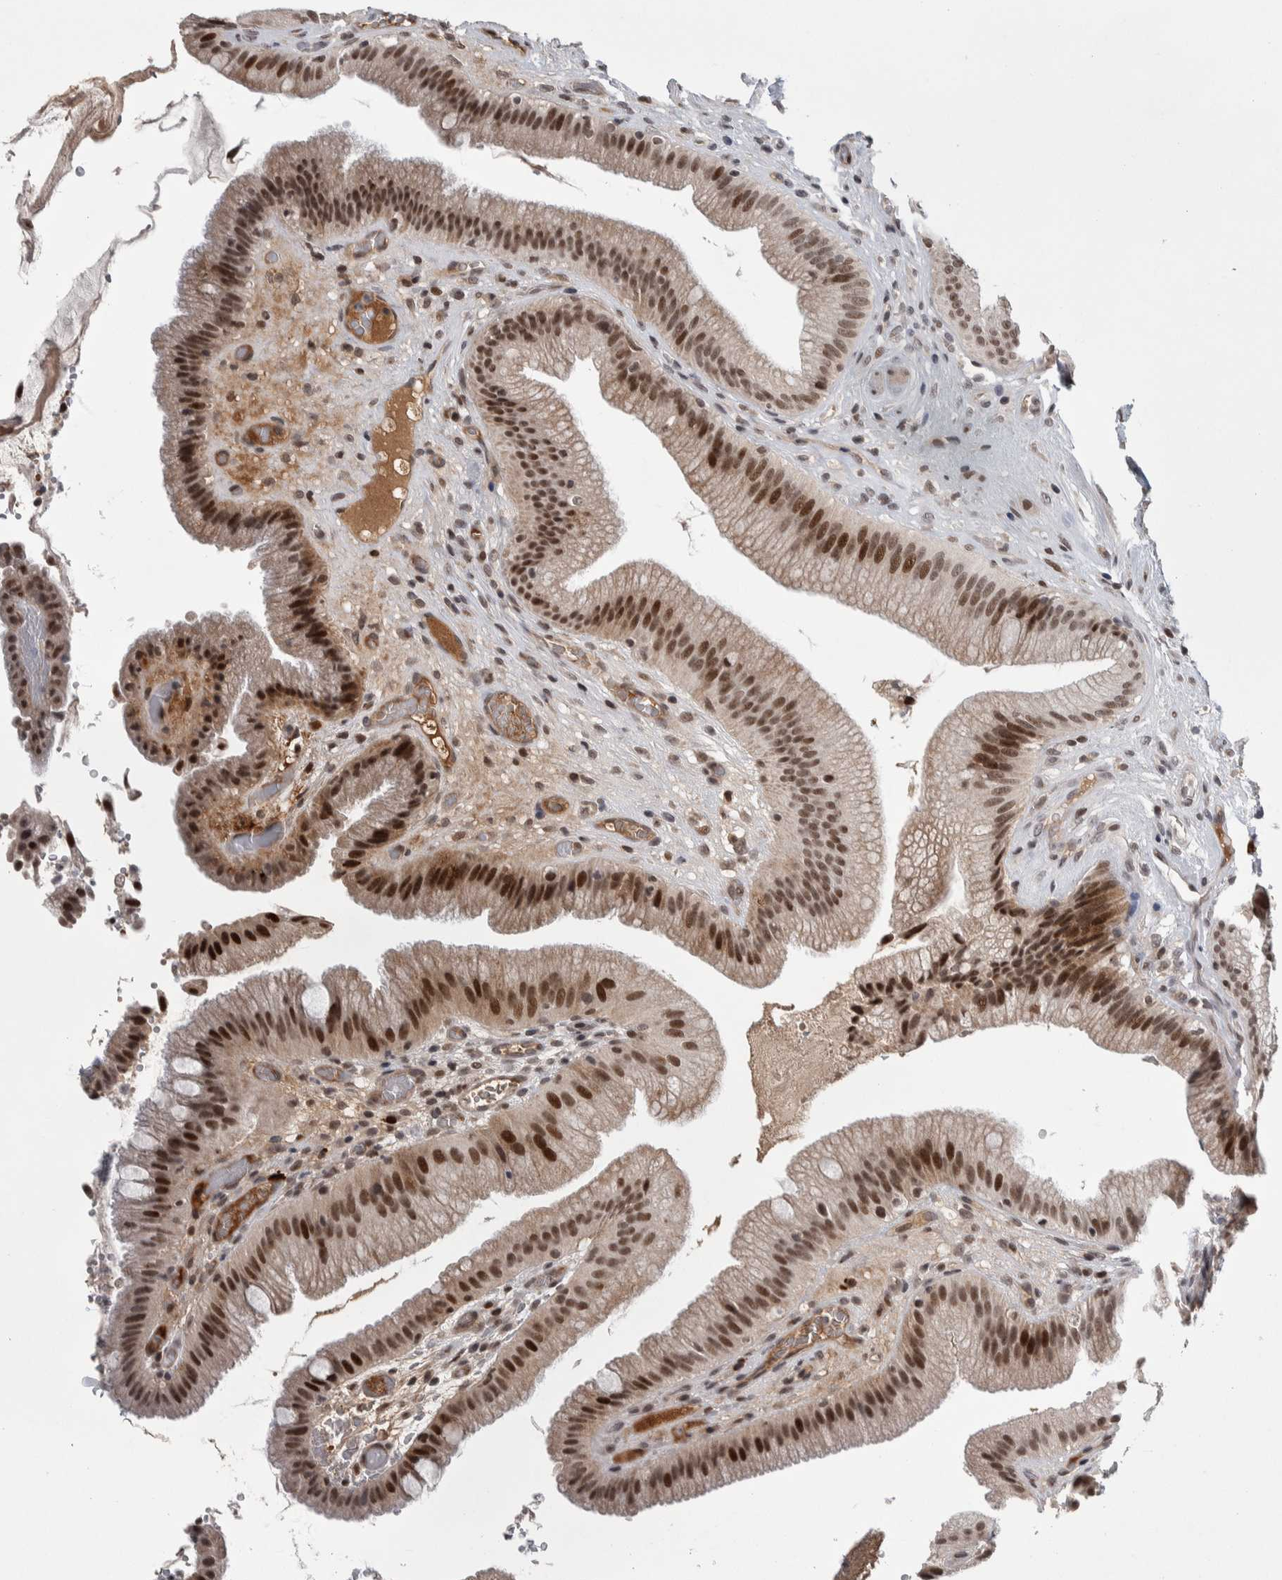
{"staining": {"intensity": "strong", "quantity": ">75%", "location": "nuclear"}, "tissue": "gallbladder", "cell_type": "Glandular cells", "image_type": "normal", "snomed": [{"axis": "morphology", "description": "Normal tissue, NOS"}, {"axis": "topography", "description": "Gallbladder"}], "caption": "The histopathology image exhibits immunohistochemical staining of normal gallbladder. There is strong nuclear staining is identified in about >75% of glandular cells. The protein of interest is stained brown, and the nuclei are stained in blue (DAB (3,3'-diaminobenzidine) IHC with brightfield microscopy, high magnification).", "gene": "ZNF592", "patient": {"sex": "male", "age": 49}}